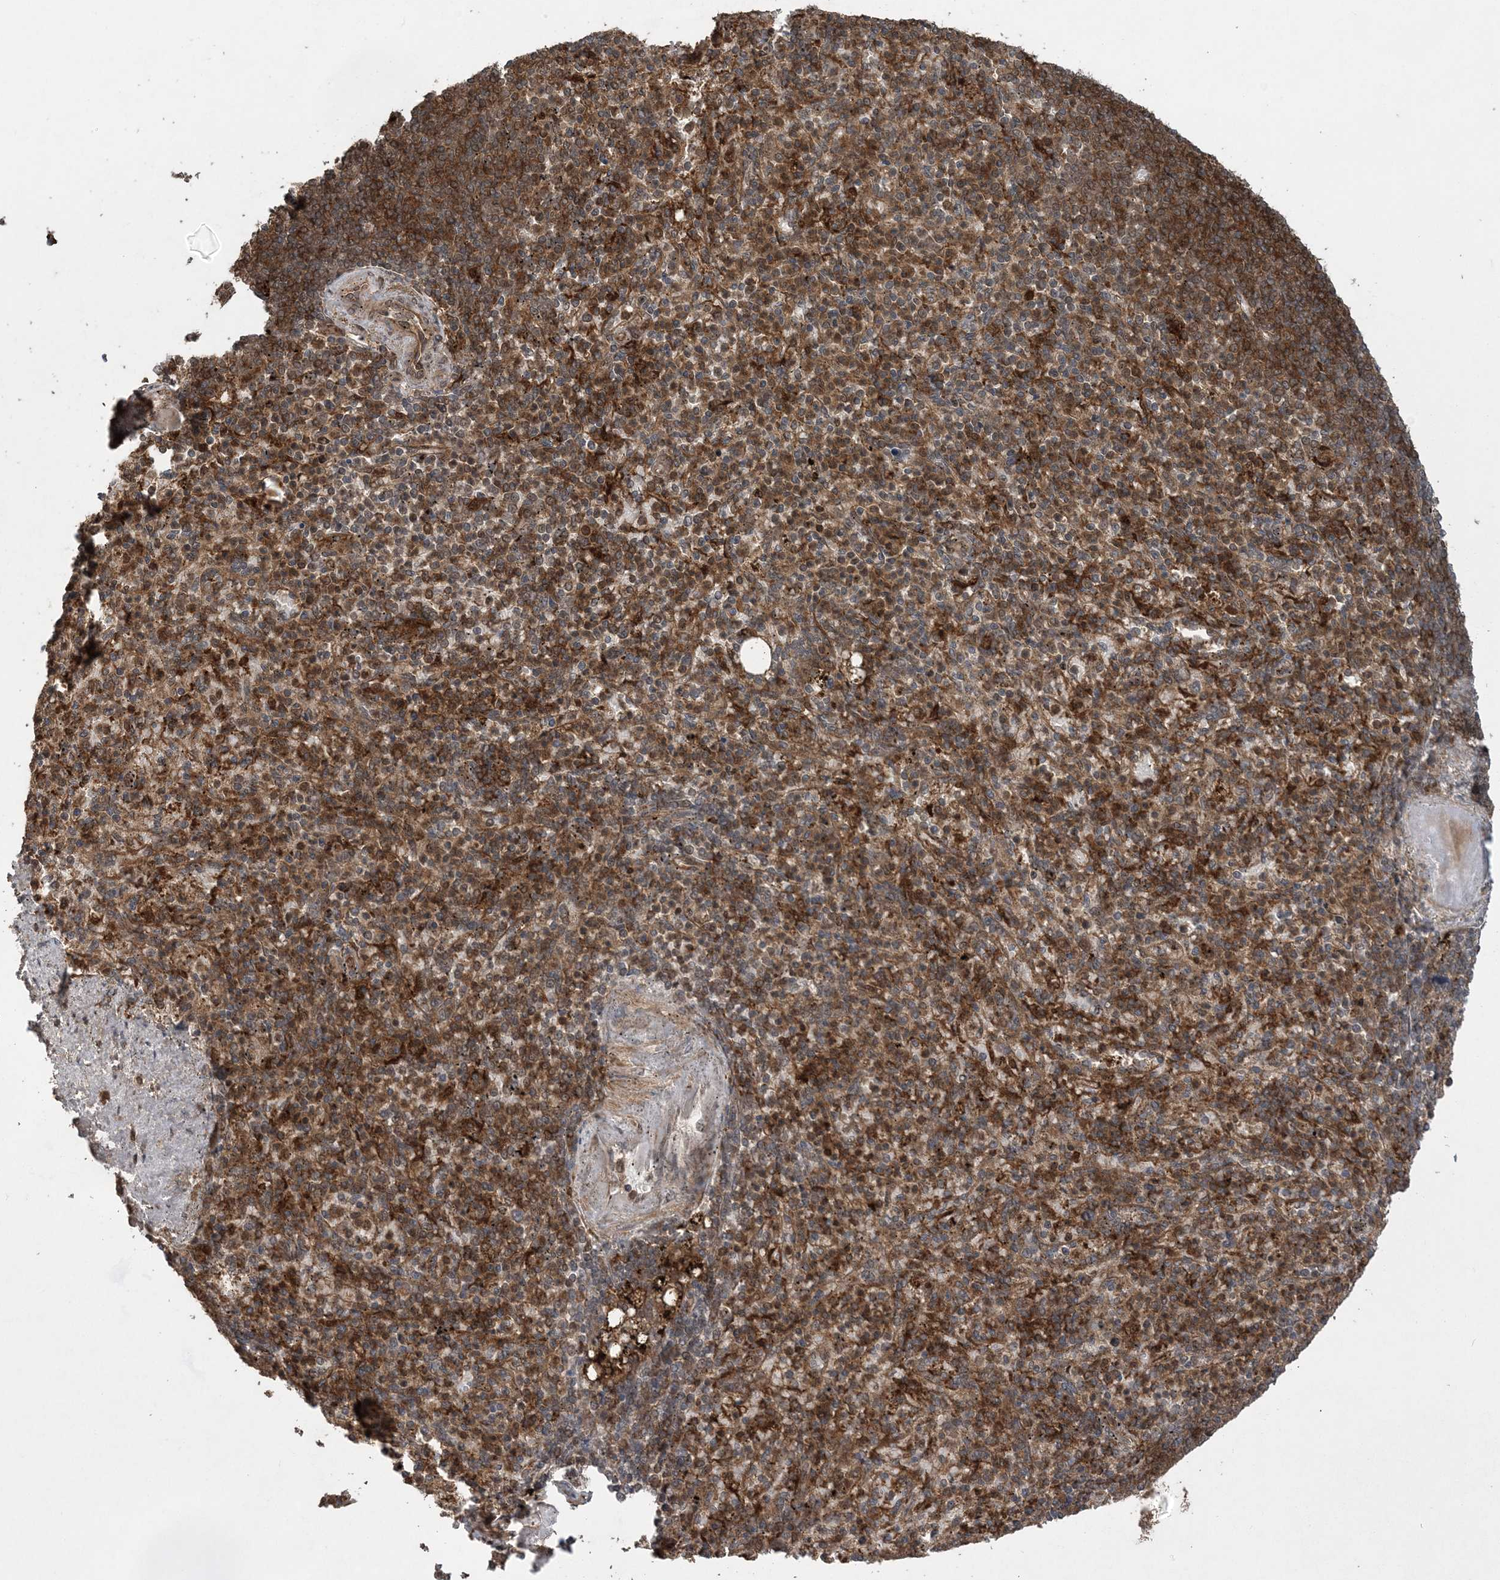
{"staining": {"intensity": "strong", "quantity": "25%-75%", "location": "cytoplasmic/membranous"}, "tissue": "spleen", "cell_type": "Cells in red pulp", "image_type": "normal", "snomed": [{"axis": "morphology", "description": "Normal tissue, NOS"}, {"axis": "topography", "description": "Spleen"}], "caption": "Unremarkable spleen reveals strong cytoplasmic/membranous expression in about 25%-75% of cells in red pulp.", "gene": "LACC1", "patient": {"sex": "female", "age": 74}}